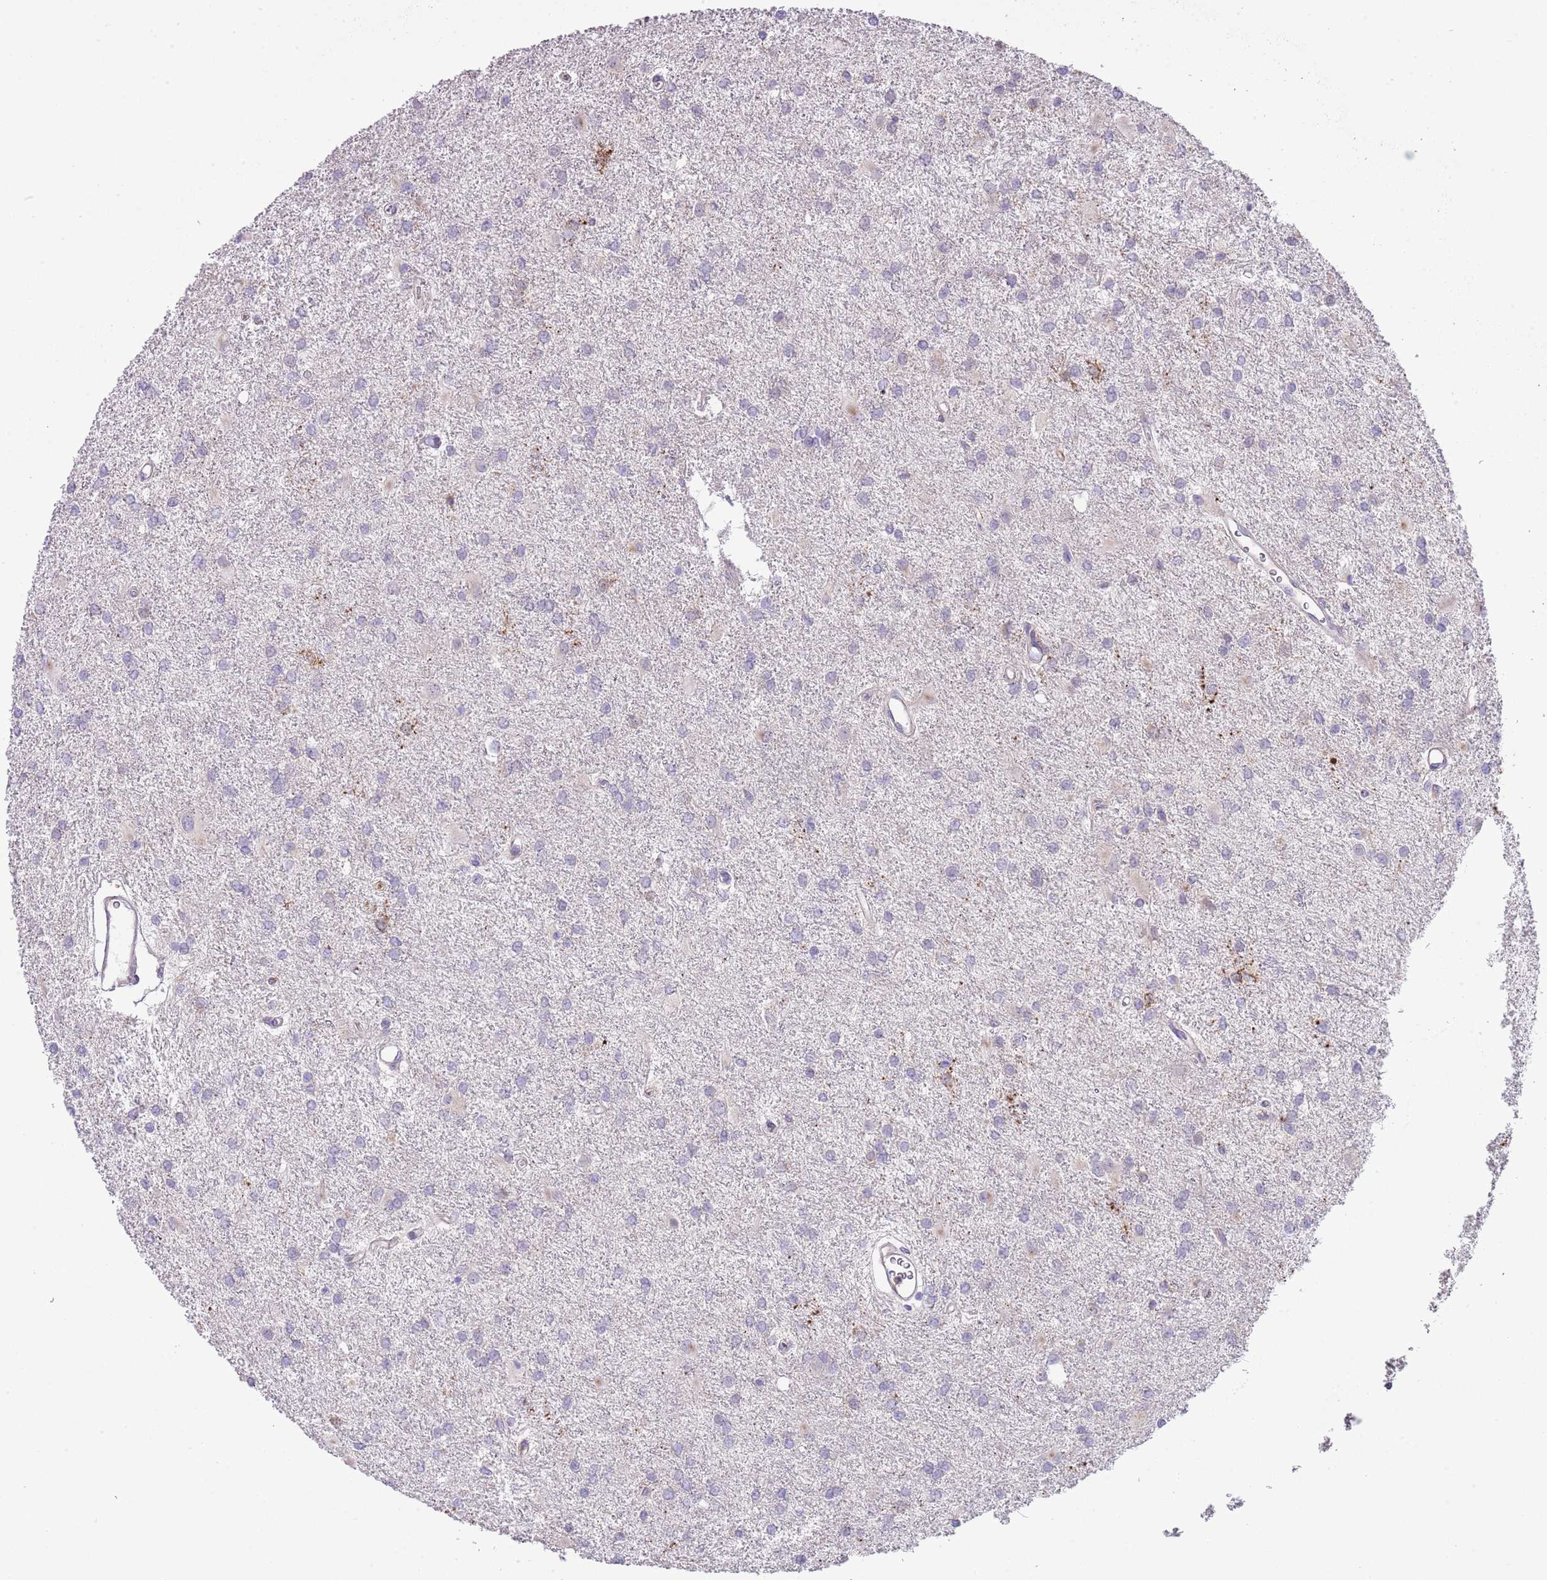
{"staining": {"intensity": "negative", "quantity": "none", "location": "none"}, "tissue": "glioma", "cell_type": "Tumor cells", "image_type": "cancer", "snomed": [{"axis": "morphology", "description": "Glioma, malignant, High grade"}, {"axis": "topography", "description": "Brain"}], "caption": "DAB immunohistochemical staining of glioma shows no significant positivity in tumor cells.", "gene": "ABHD17C", "patient": {"sex": "female", "age": 50}}